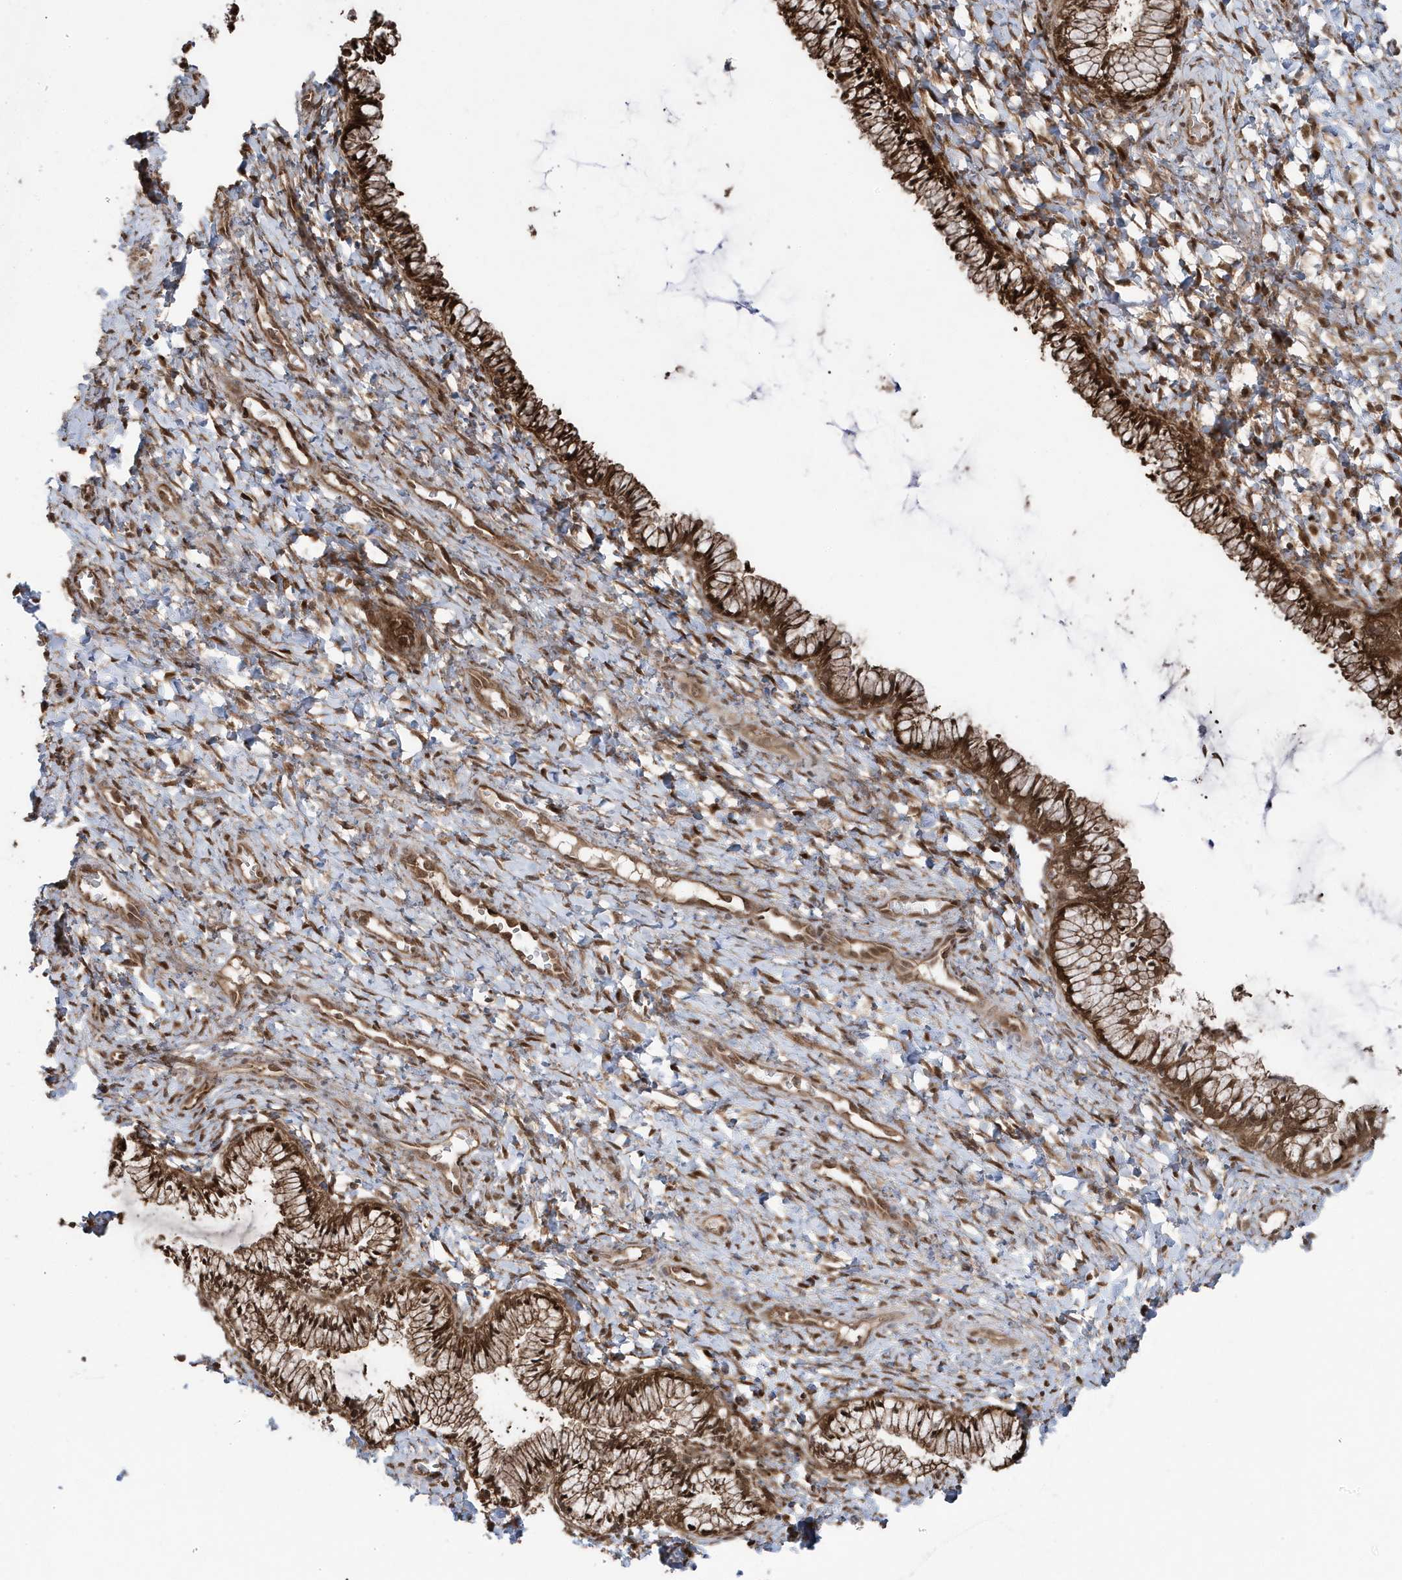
{"staining": {"intensity": "strong", "quantity": ">75%", "location": "cytoplasmic/membranous,nuclear"}, "tissue": "cervix", "cell_type": "Glandular cells", "image_type": "normal", "snomed": [{"axis": "morphology", "description": "Normal tissue, NOS"}, {"axis": "morphology", "description": "Adenocarcinoma, NOS"}, {"axis": "topography", "description": "Cervix"}], "caption": "The immunohistochemical stain labels strong cytoplasmic/membranous,nuclear expression in glandular cells of benign cervix. (IHC, brightfield microscopy, high magnification).", "gene": "MAPK1IP1L", "patient": {"sex": "female", "age": 29}}